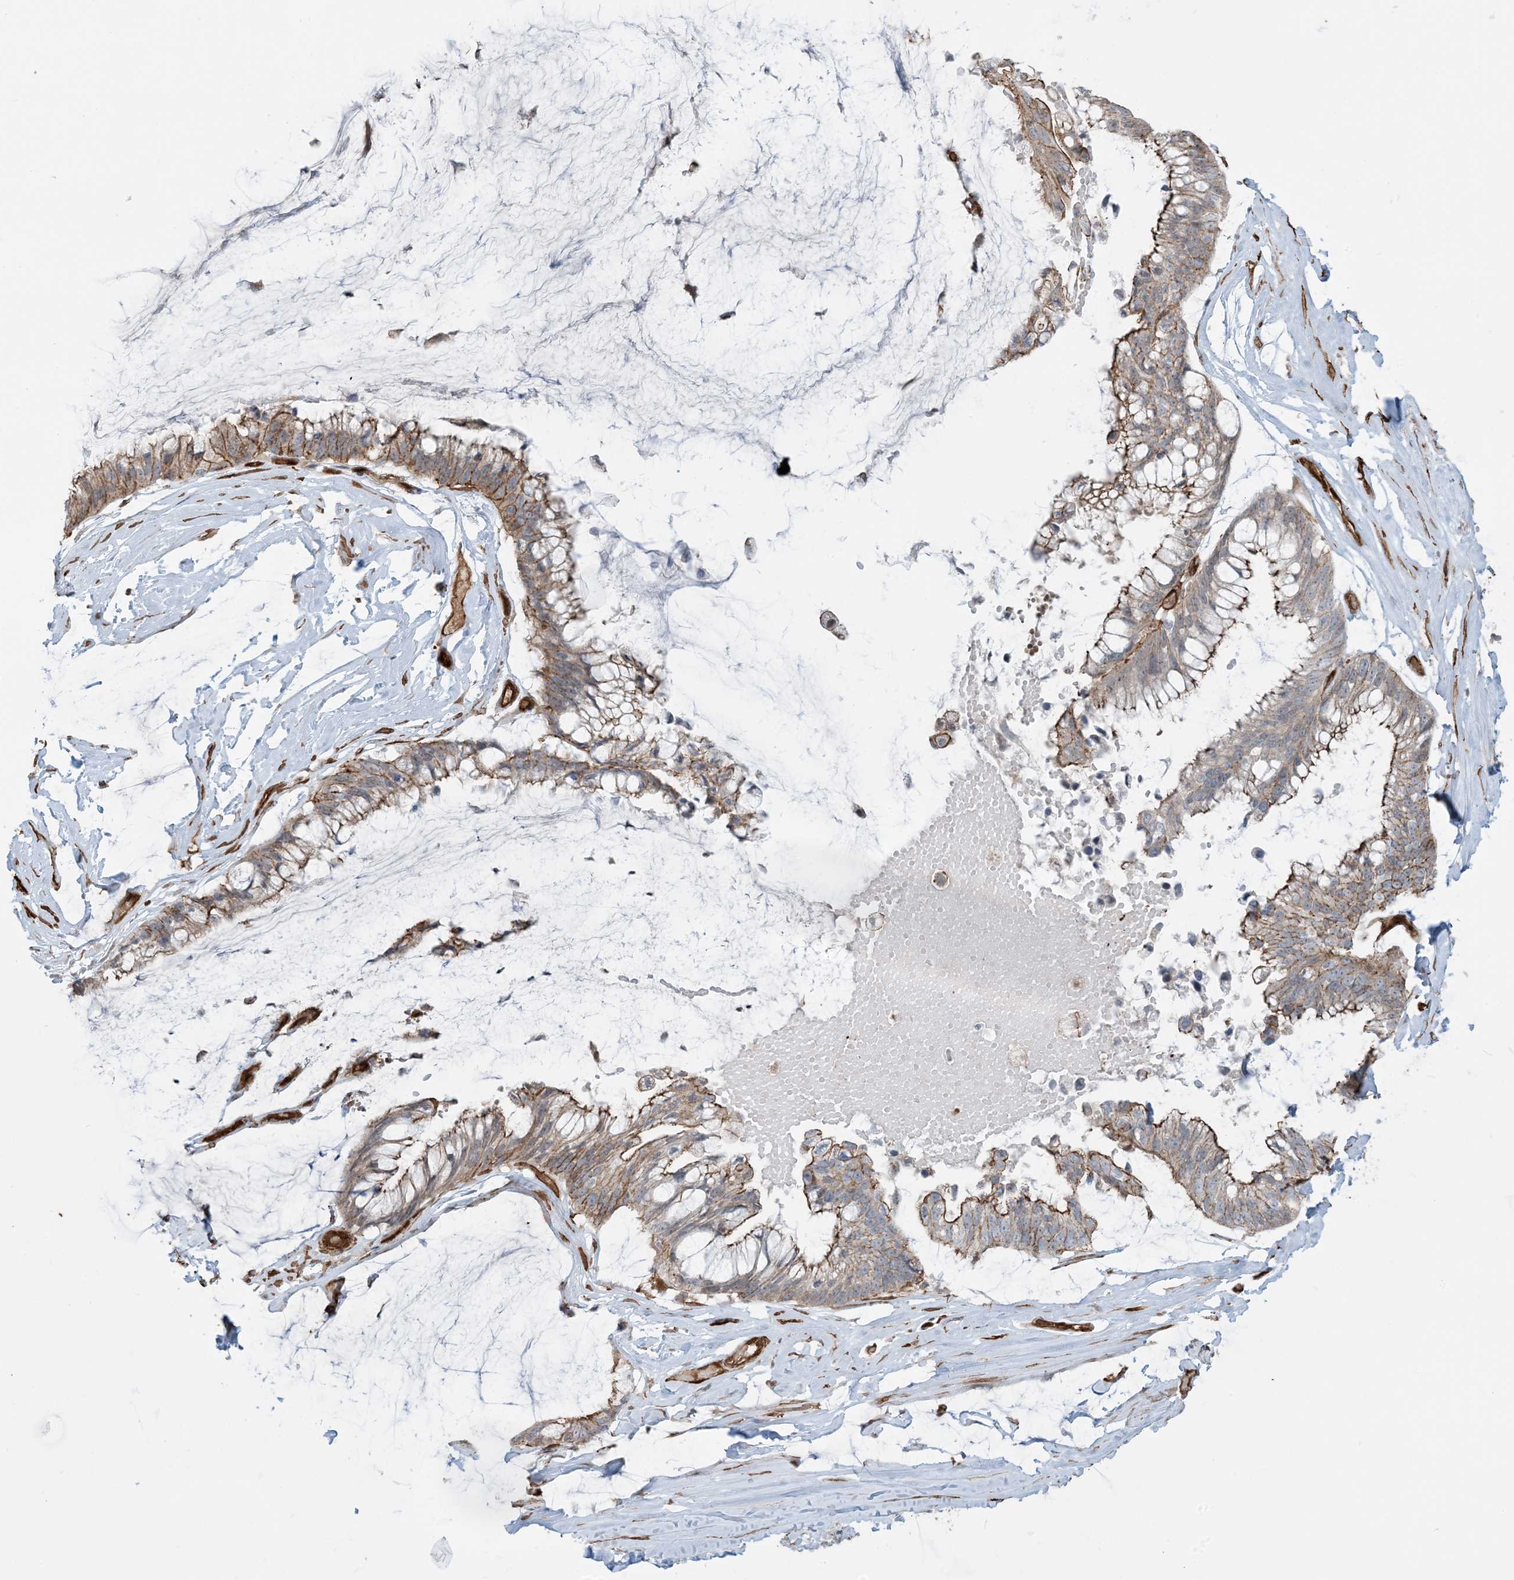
{"staining": {"intensity": "strong", "quantity": "25%-75%", "location": "cytoplasmic/membranous"}, "tissue": "ovarian cancer", "cell_type": "Tumor cells", "image_type": "cancer", "snomed": [{"axis": "morphology", "description": "Cystadenocarcinoma, mucinous, NOS"}, {"axis": "topography", "description": "Ovary"}], "caption": "Mucinous cystadenocarcinoma (ovarian) stained with a brown dye demonstrates strong cytoplasmic/membranous positive staining in about 25%-75% of tumor cells.", "gene": "PPM1F", "patient": {"sex": "female", "age": 39}}